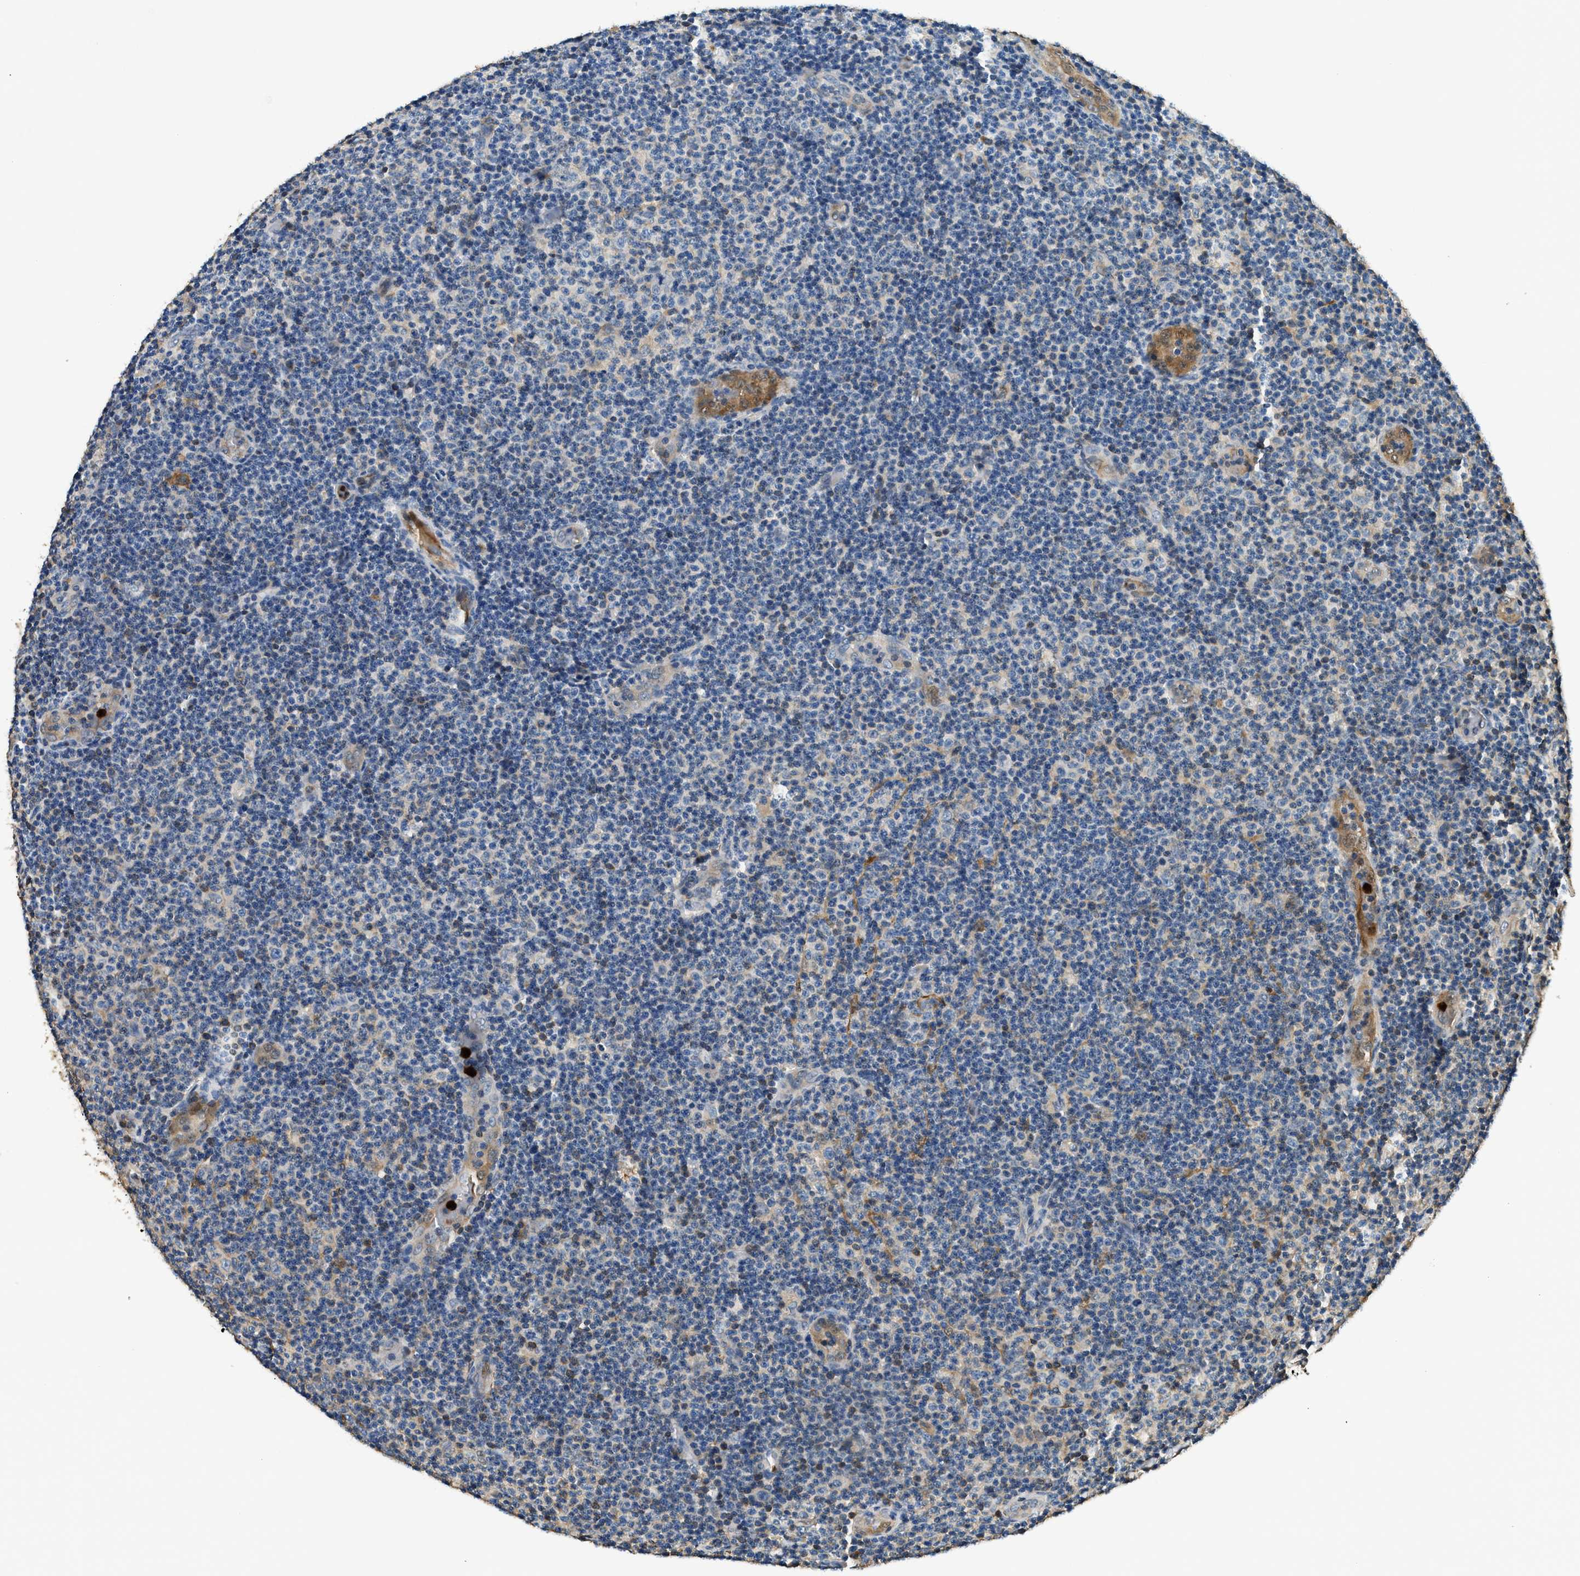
{"staining": {"intensity": "negative", "quantity": "none", "location": "none"}, "tissue": "lymphoma", "cell_type": "Tumor cells", "image_type": "cancer", "snomed": [{"axis": "morphology", "description": "Malignant lymphoma, non-Hodgkin's type, Low grade"}, {"axis": "topography", "description": "Lymph node"}], "caption": "There is no significant positivity in tumor cells of low-grade malignant lymphoma, non-Hodgkin's type.", "gene": "ANXA3", "patient": {"sex": "male", "age": 83}}